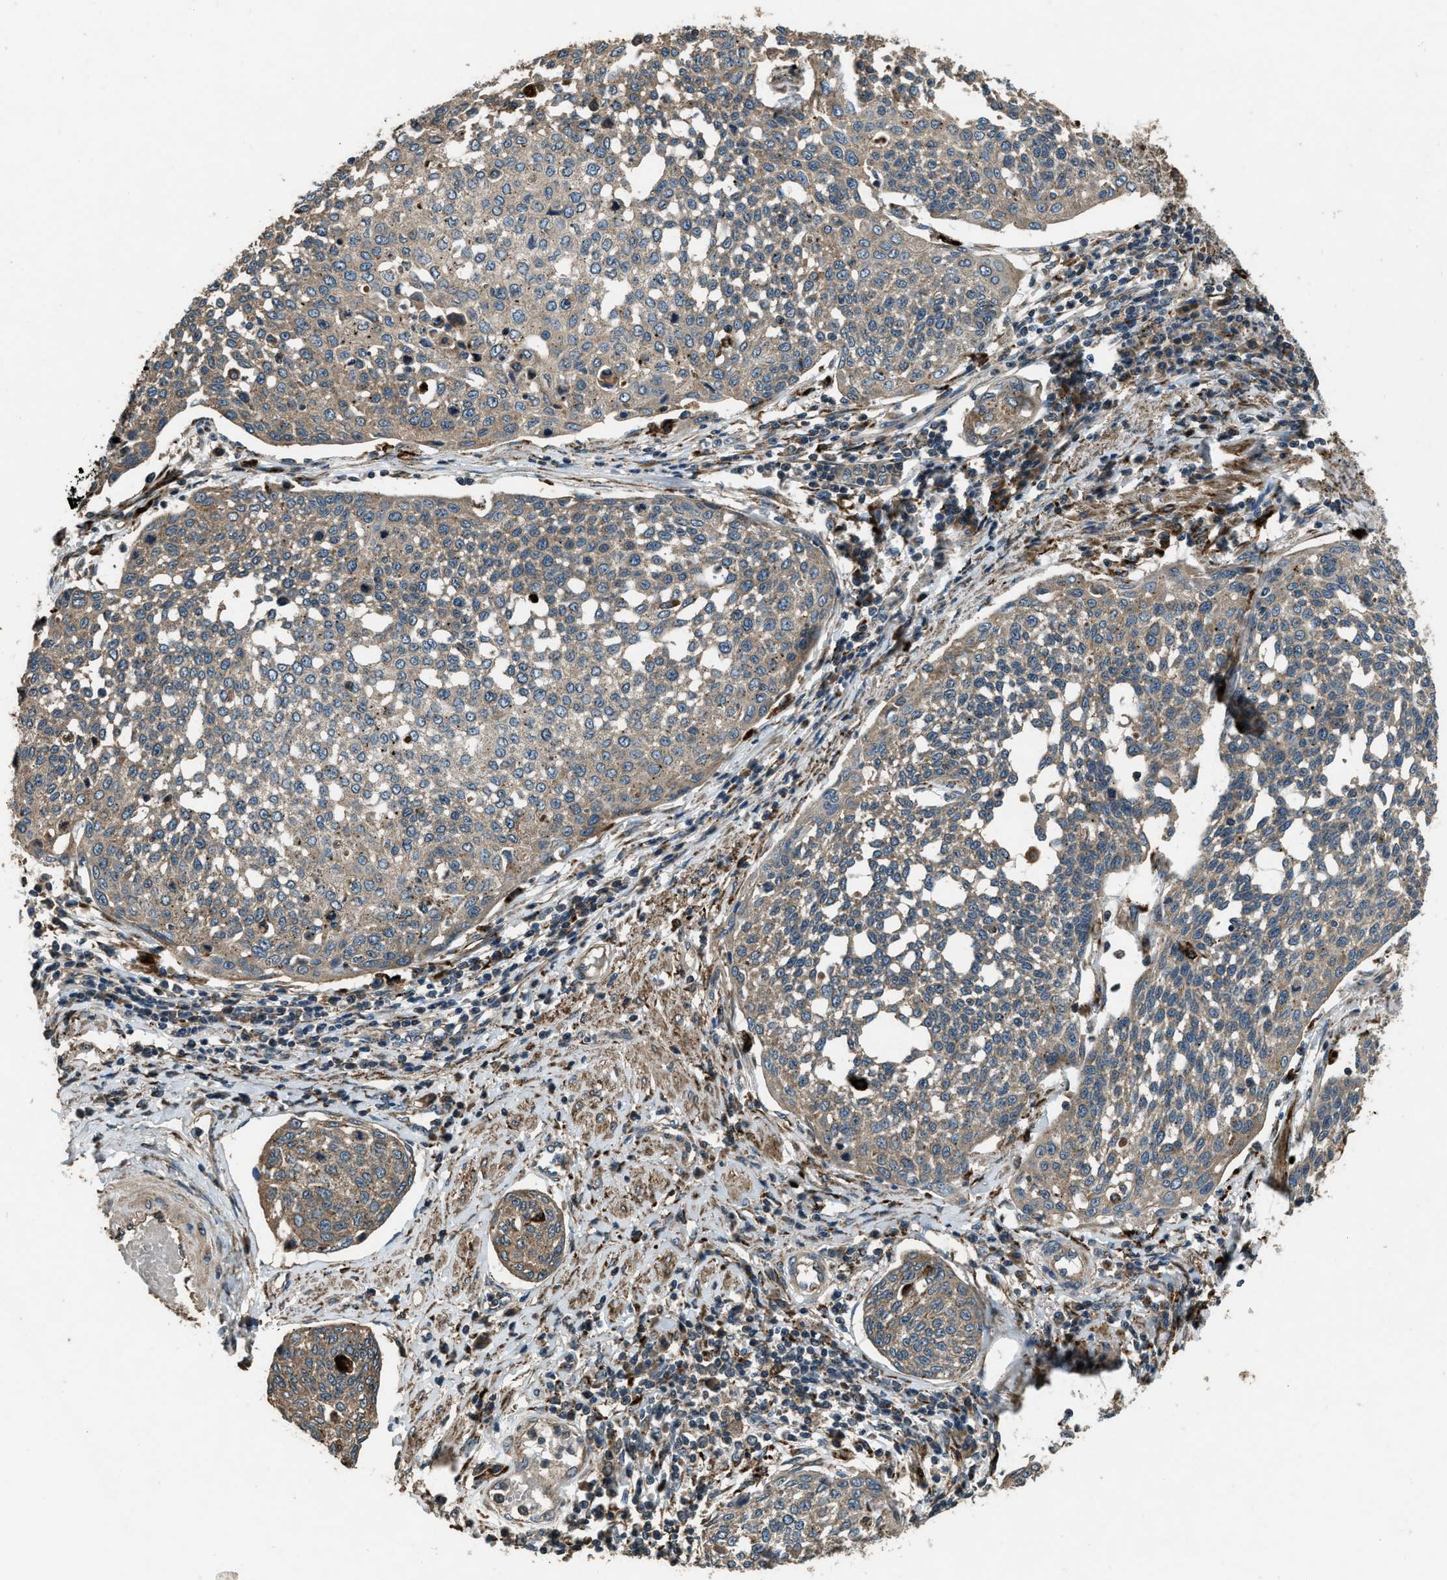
{"staining": {"intensity": "weak", "quantity": ">75%", "location": "cytoplasmic/membranous"}, "tissue": "cervical cancer", "cell_type": "Tumor cells", "image_type": "cancer", "snomed": [{"axis": "morphology", "description": "Squamous cell carcinoma, NOS"}, {"axis": "topography", "description": "Cervix"}], "caption": "A high-resolution photomicrograph shows immunohistochemistry (IHC) staining of cervical cancer (squamous cell carcinoma), which reveals weak cytoplasmic/membranous positivity in approximately >75% of tumor cells.", "gene": "GGH", "patient": {"sex": "female", "age": 34}}